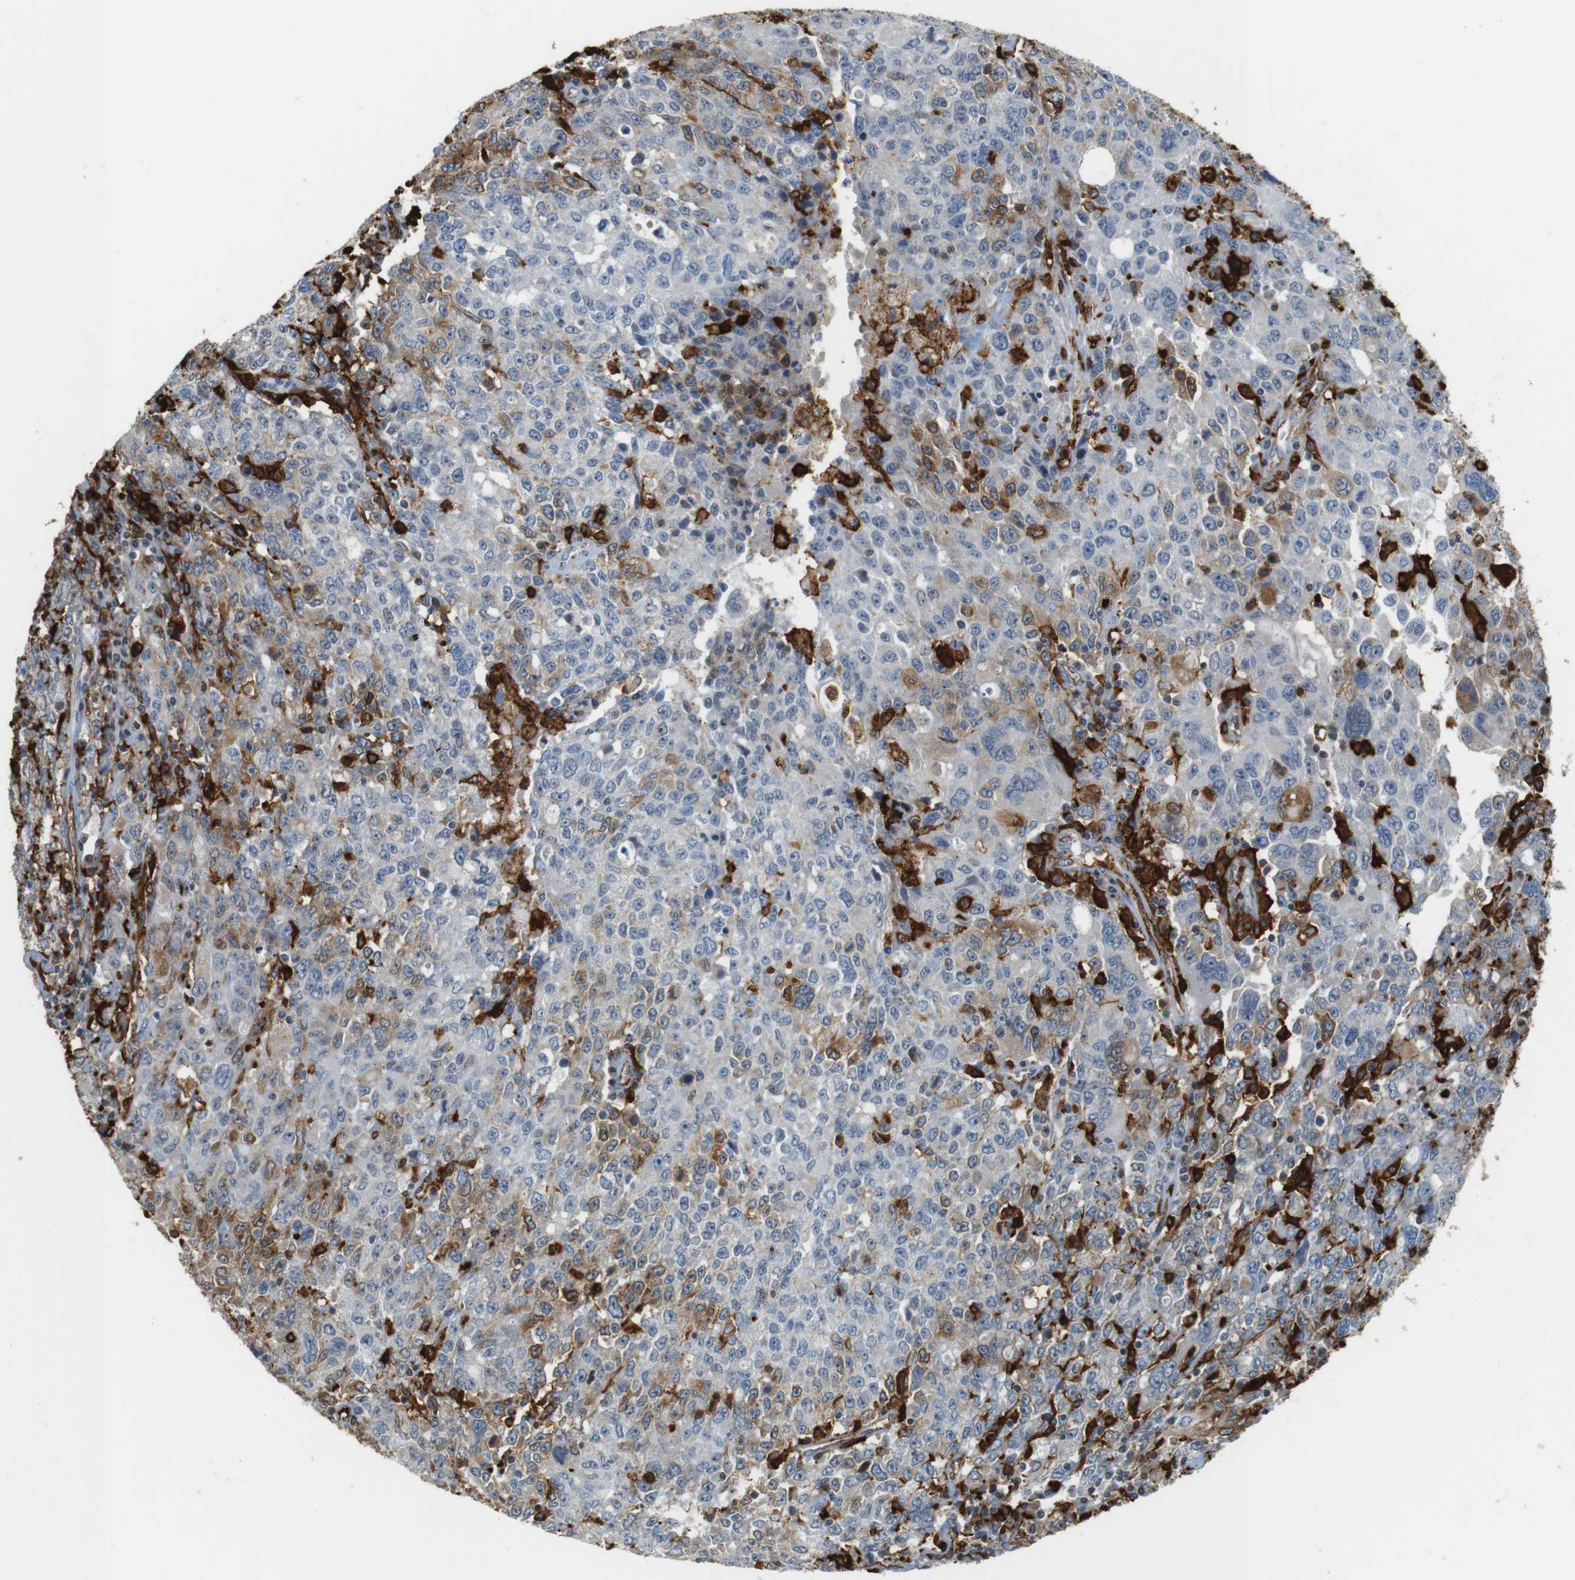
{"staining": {"intensity": "moderate", "quantity": "25%-75%", "location": "cytoplasmic/membranous"}, "tissue": "ovarian cancer", "cell_type": "Tumor cells", "image_type": "cancer", "snomed": [{"axis": "morphology", "description": "Carcinoma, endometroid"}, {"axis": "topography", "description": "Ovary"}], "caption": "Immunohistochemical staining of human ovarian endometroid carcinoma demonstrates moderate cytoplasmic/membranous protein staining in about 25%-75% of tumor cells.", "gene": "HLA-DRA", "patient": {"sex": "female", "age": 62}}